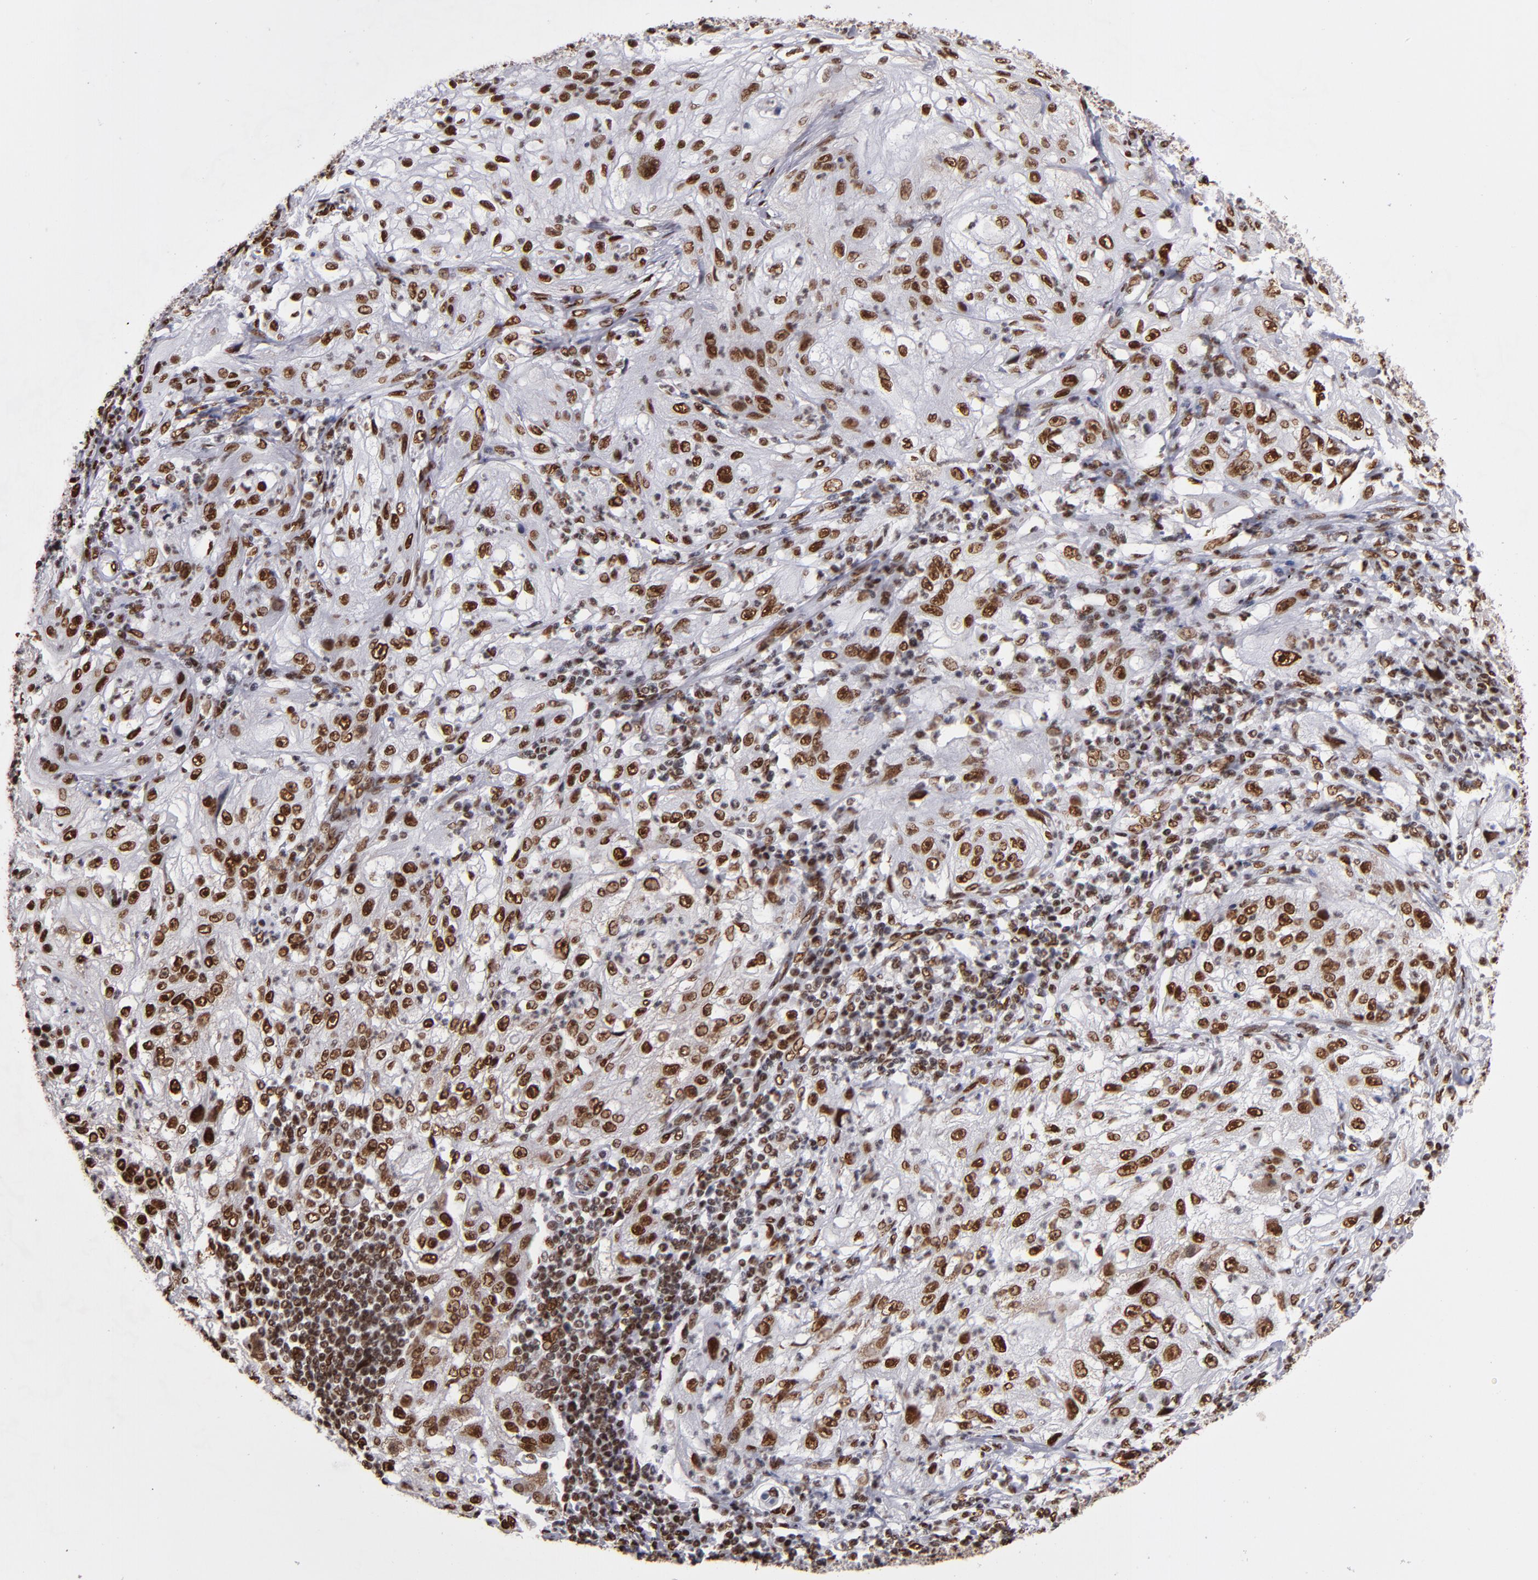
{"staining": {"intensity": "strong", "quantity": ">75%", "location": "nuclear"}, "tissue": "lung cancer", "cell_type": "Tumor cells", "image_type": "cancer", "snomed": [{"axis": "morphology", "description": "Inflammation, NOS"}, {"axis": "morphology", "description": "Squamous cell carcinoma, NOS"}, {"axis": "topography", "description": "Lymph node"}, {"axis": "topography", "description": "Soft tissue"}, {"axis": "topography", "description": "Lung"}], "caption": "Squamous cell carcinoma (lung) stained for a protein (brown) displays strong nuclear positive expression in approximately >75% of tumor cells.", "gene": "MRE11", "patient": {"sex": "male", "age": 66}}